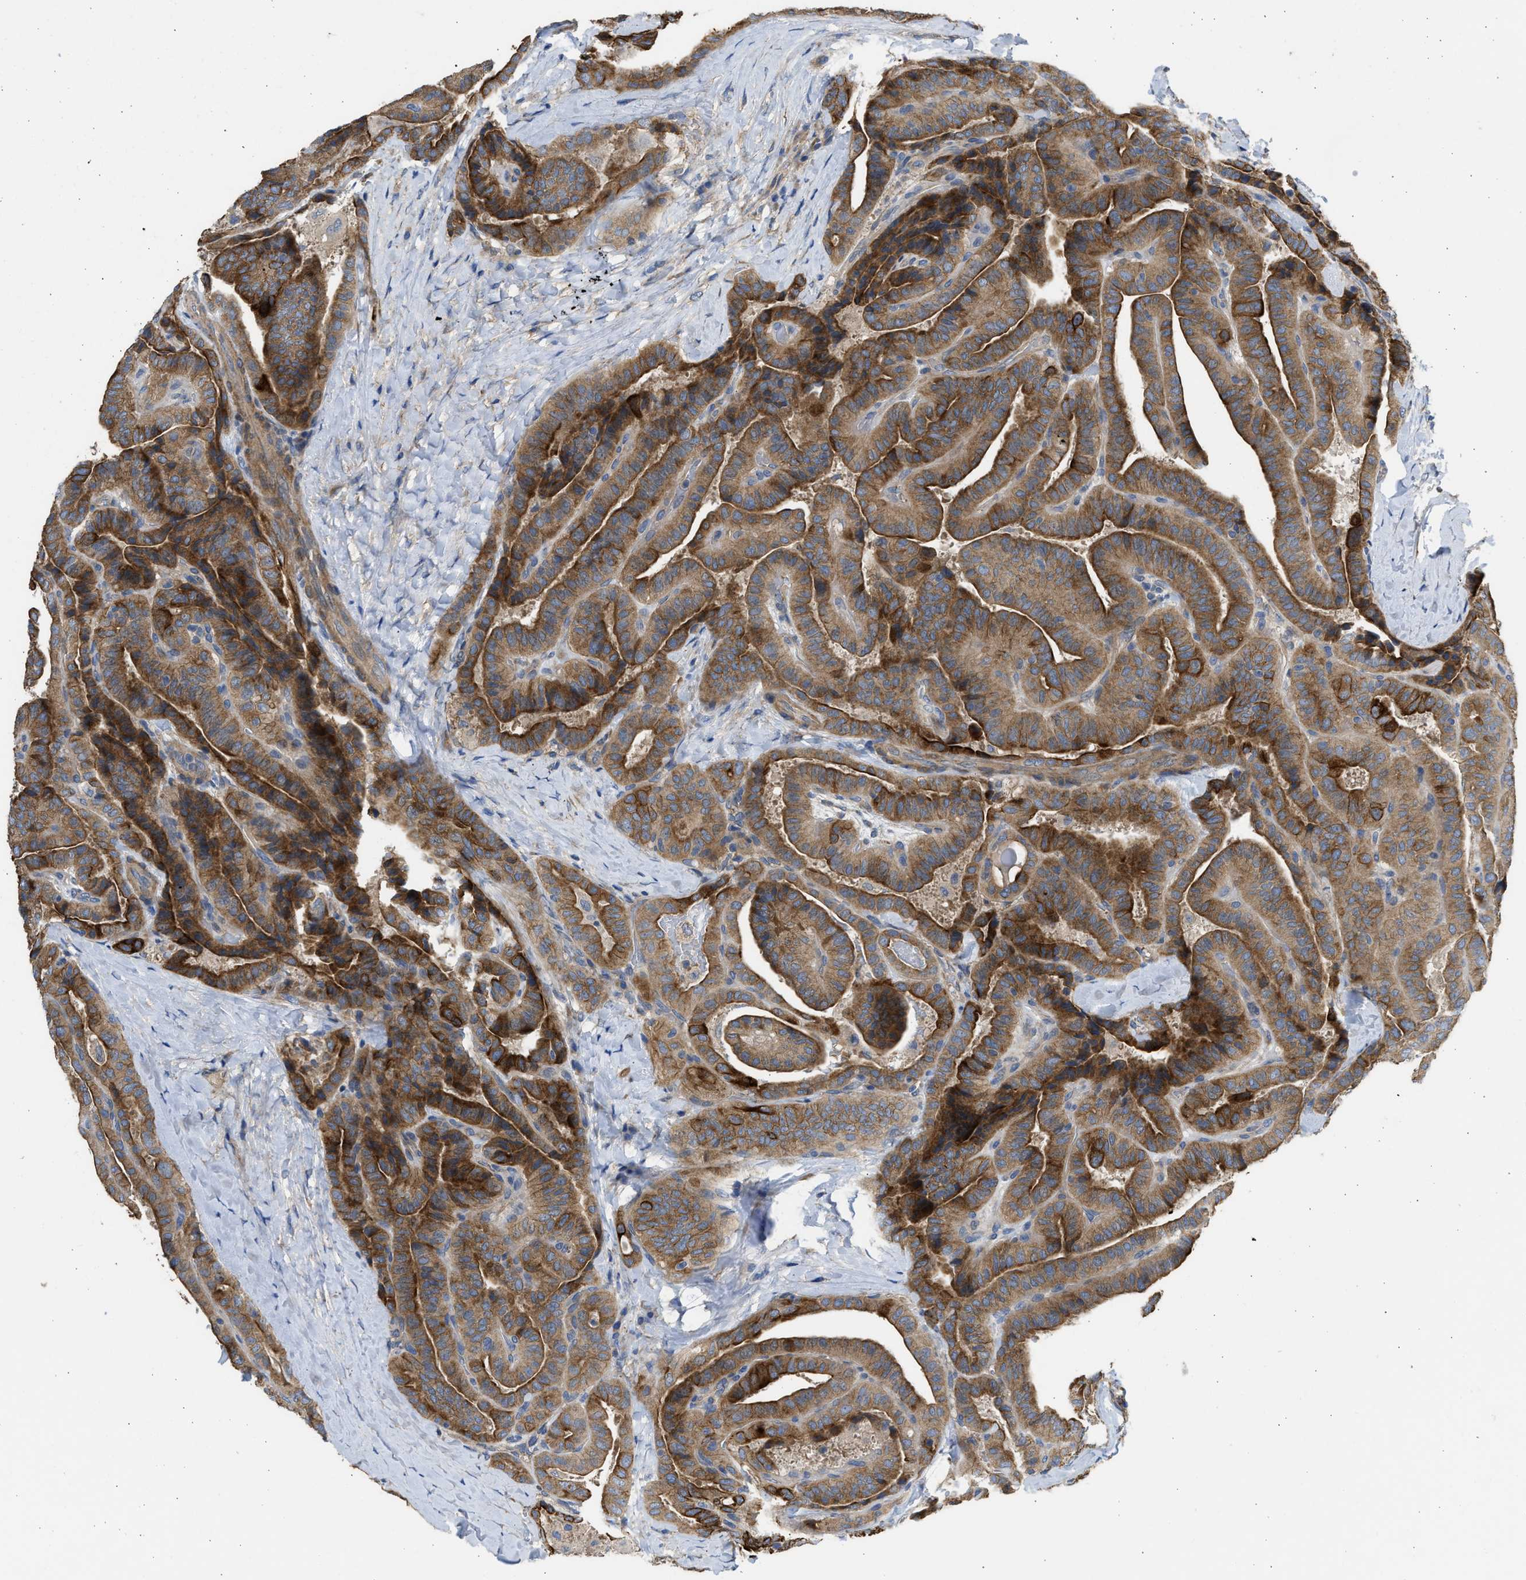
{"staining": {"intensity": "strong", "quantity": ">75%", "location": "cytoplasmic/membranous"}, "tissue": "thyroid cancer", "cell_type": "Tumor cells", "image_type": "cancer", "snomed": [{"axis": "morphology", "description": "Papillary adenocarcinoma, NOS"}, {"axis": "topography", "description": "Thyroid gland"}], "caption": "Strong cytoplasmic/membranous protein staining is seen in approximately >75% of tumor cells in thyroid papillary adenocarcinoma.", "gene": "CSRNP2", "patient": {"sex": "male", "age": 77}}